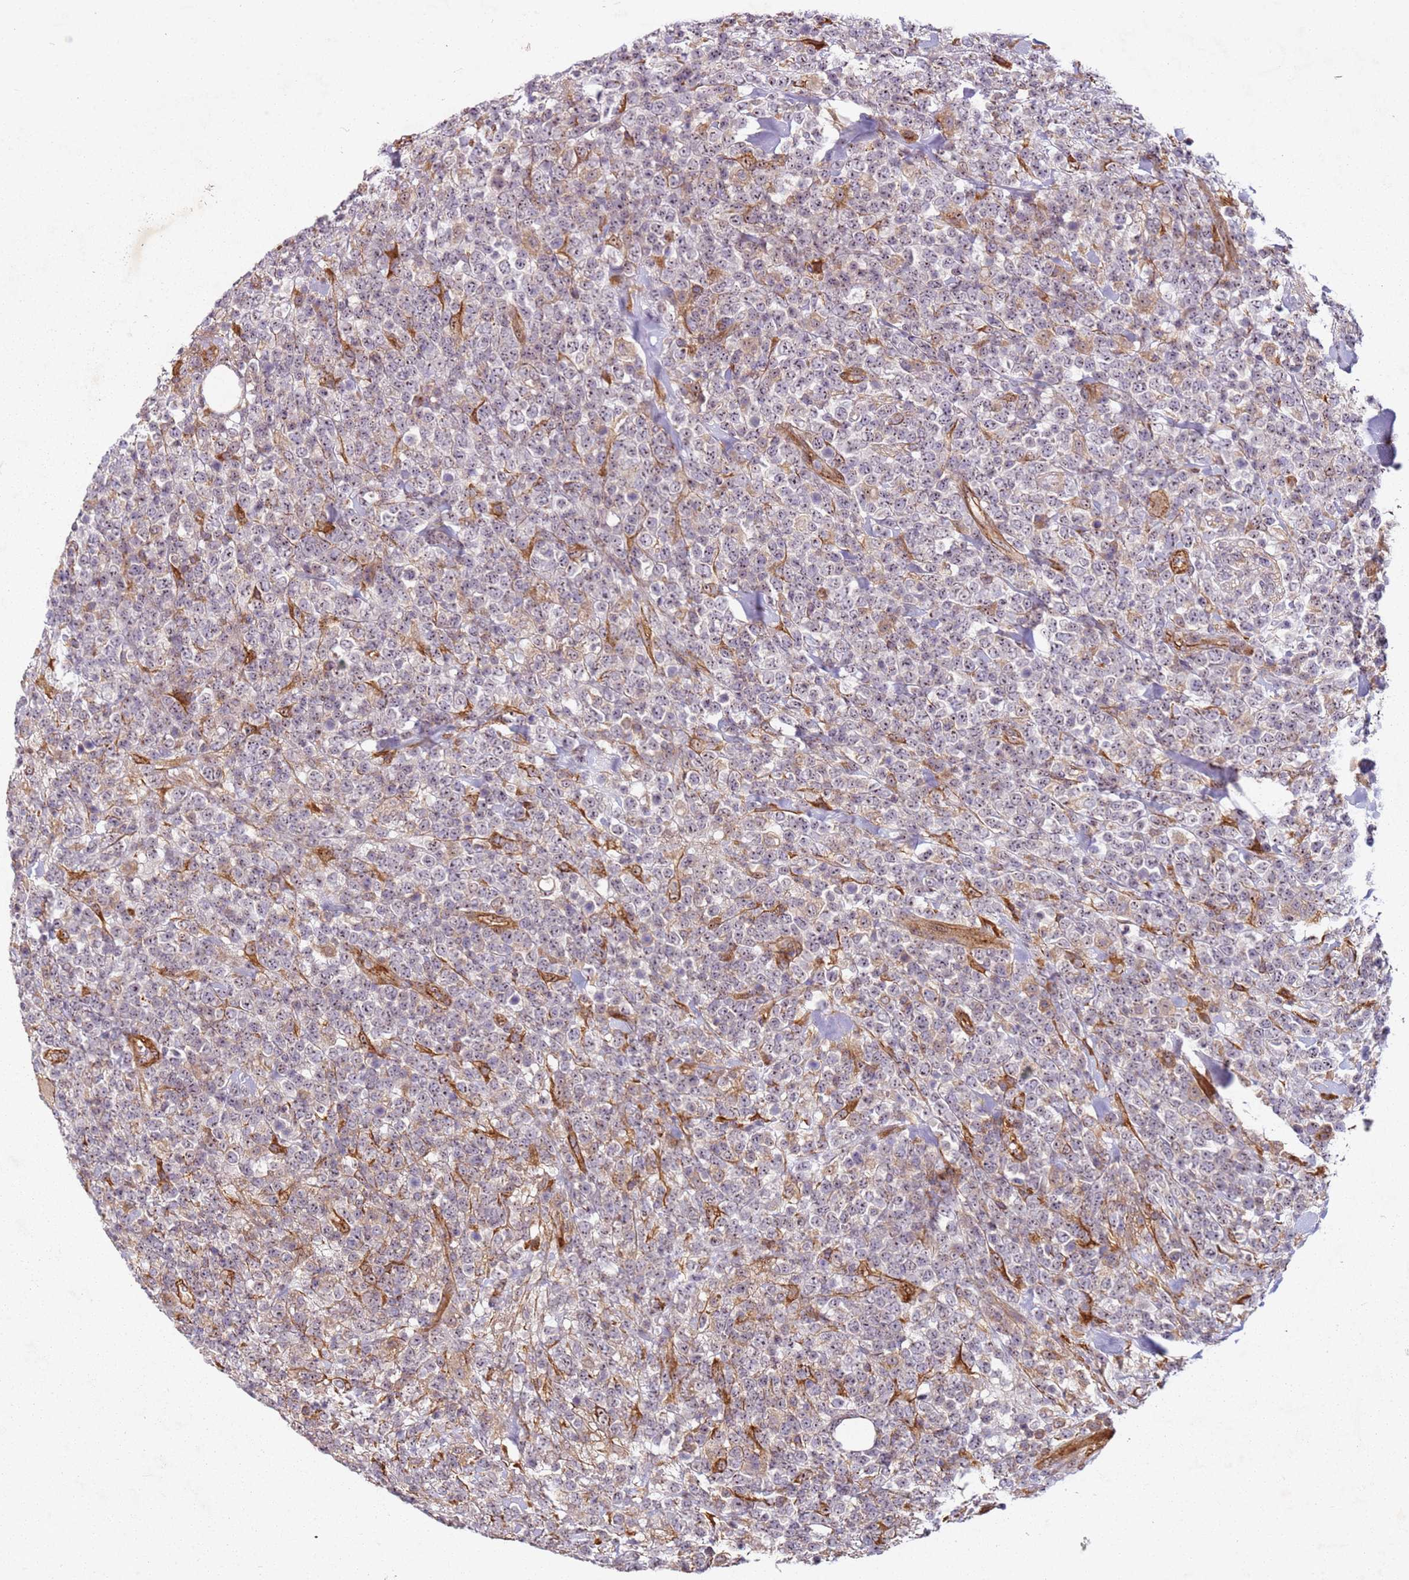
{"staining": {"intensity": "negative", "quantity": "none", "location": "none"}, "tissue": "lymphoma", "cell_type": "Tumor cells", "image_type": "cancer", "snomed": [{"axis": "morphology", "description": "Malignant lymphoma, non-Hodgkin's type, High grade"}, {"axis": "topography", "description": "Colon"}], "caption": "There is no significant staining in tumor cells of lymphoma.", "gene": "C2CD4B", "patient": {"sex": "female", "age": 53}}